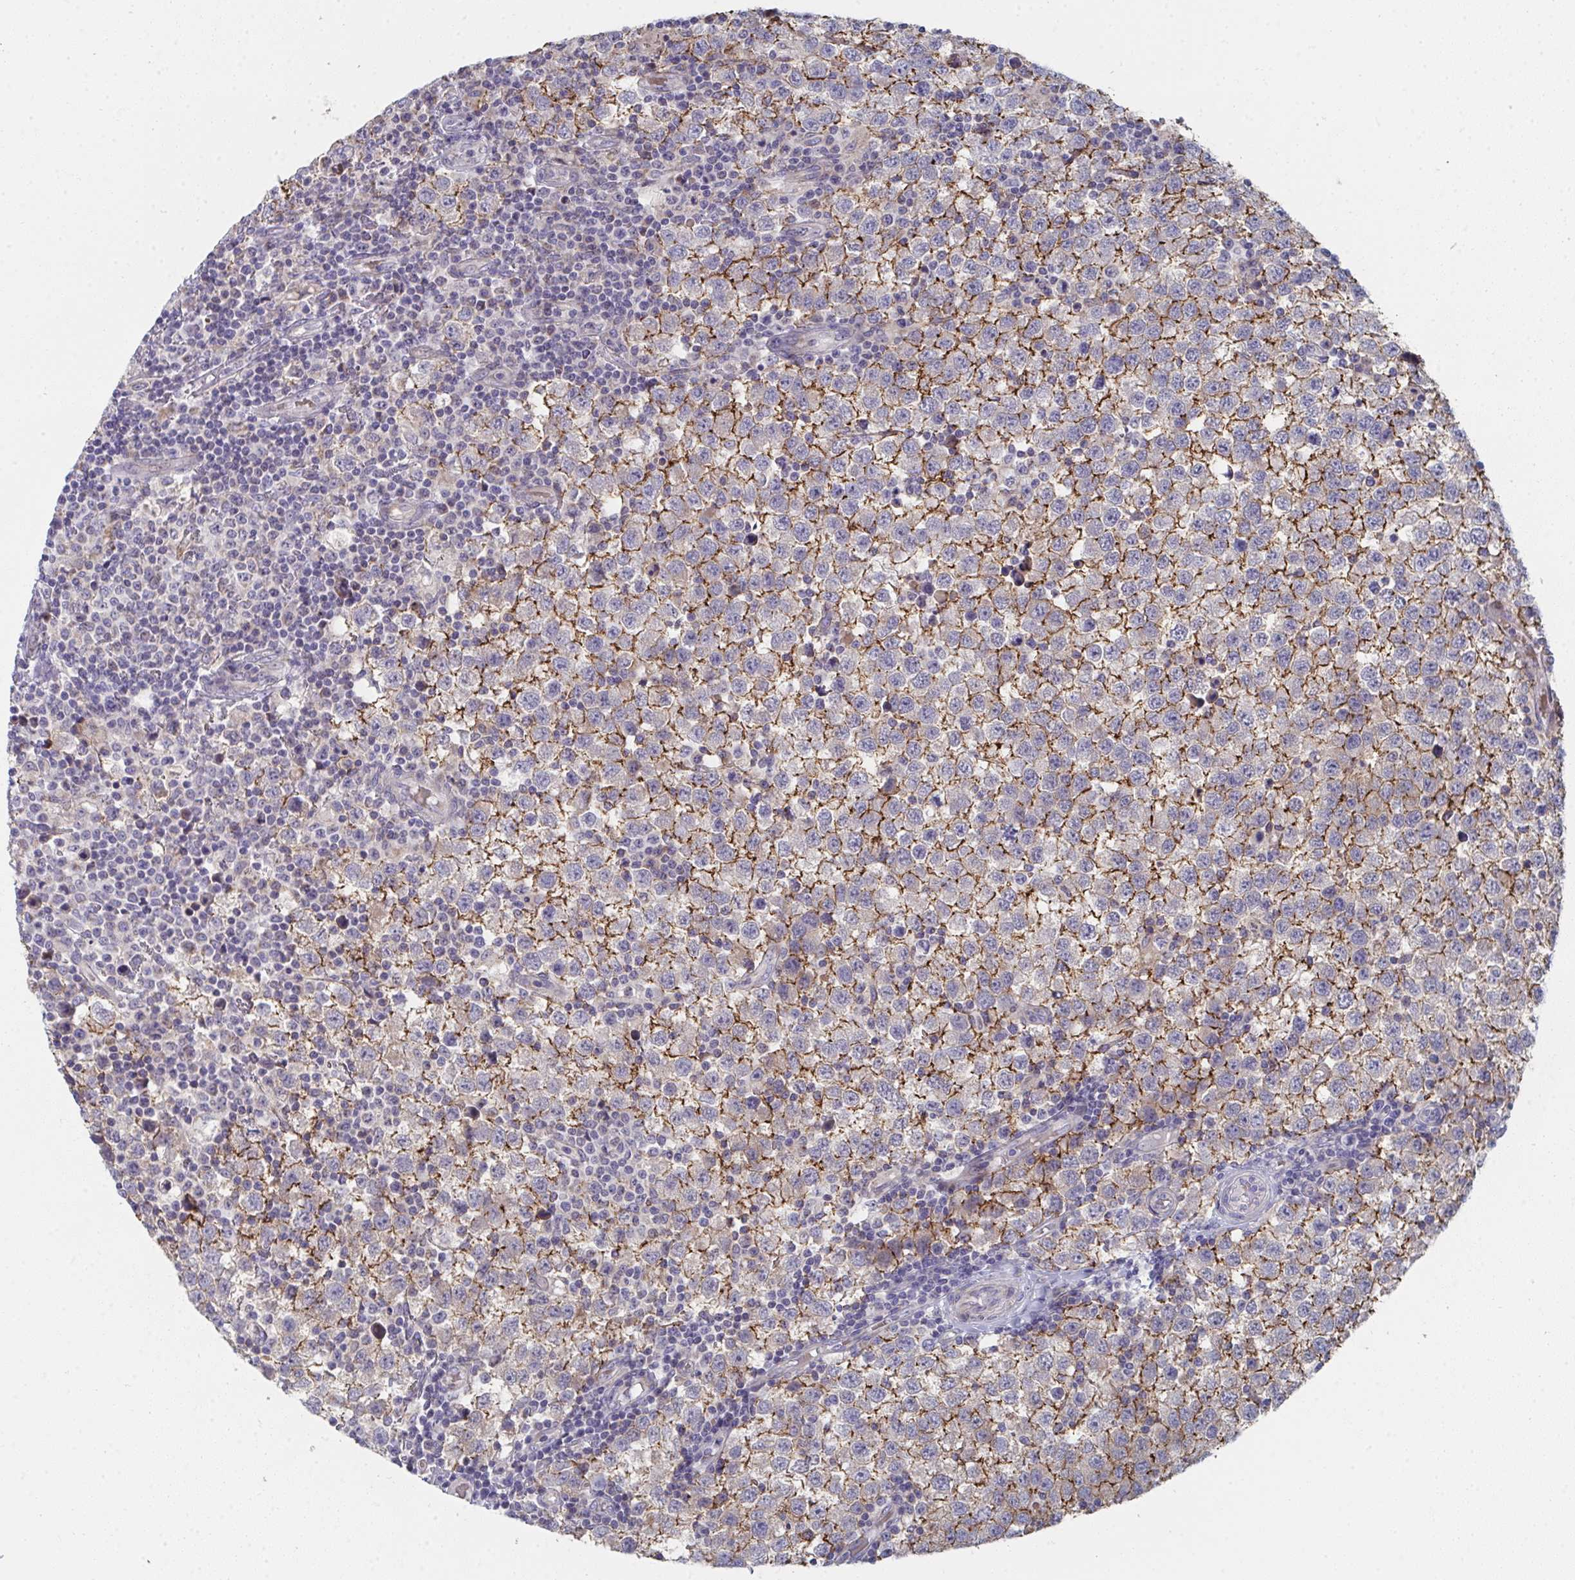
{"staining": {"intensity": "negative", "quantity": "none", "location": "none"}, "tissue": "testis cancer", "cell_type": "Tumor cells", "image_type": "cancer", "snomed": [{"axis": "morphology", "description": "Seminoma, NOS"}, {"axis": "topography", "description": "Testis"}], "caption": "DAB (3,3'-diaminobenzidine) immunohistochemical staining of human seminoma (testis) reveals no significant positivity in tumor cells.", "gene": "VWDE", "patient": {"sex": "male", "age": 34}}